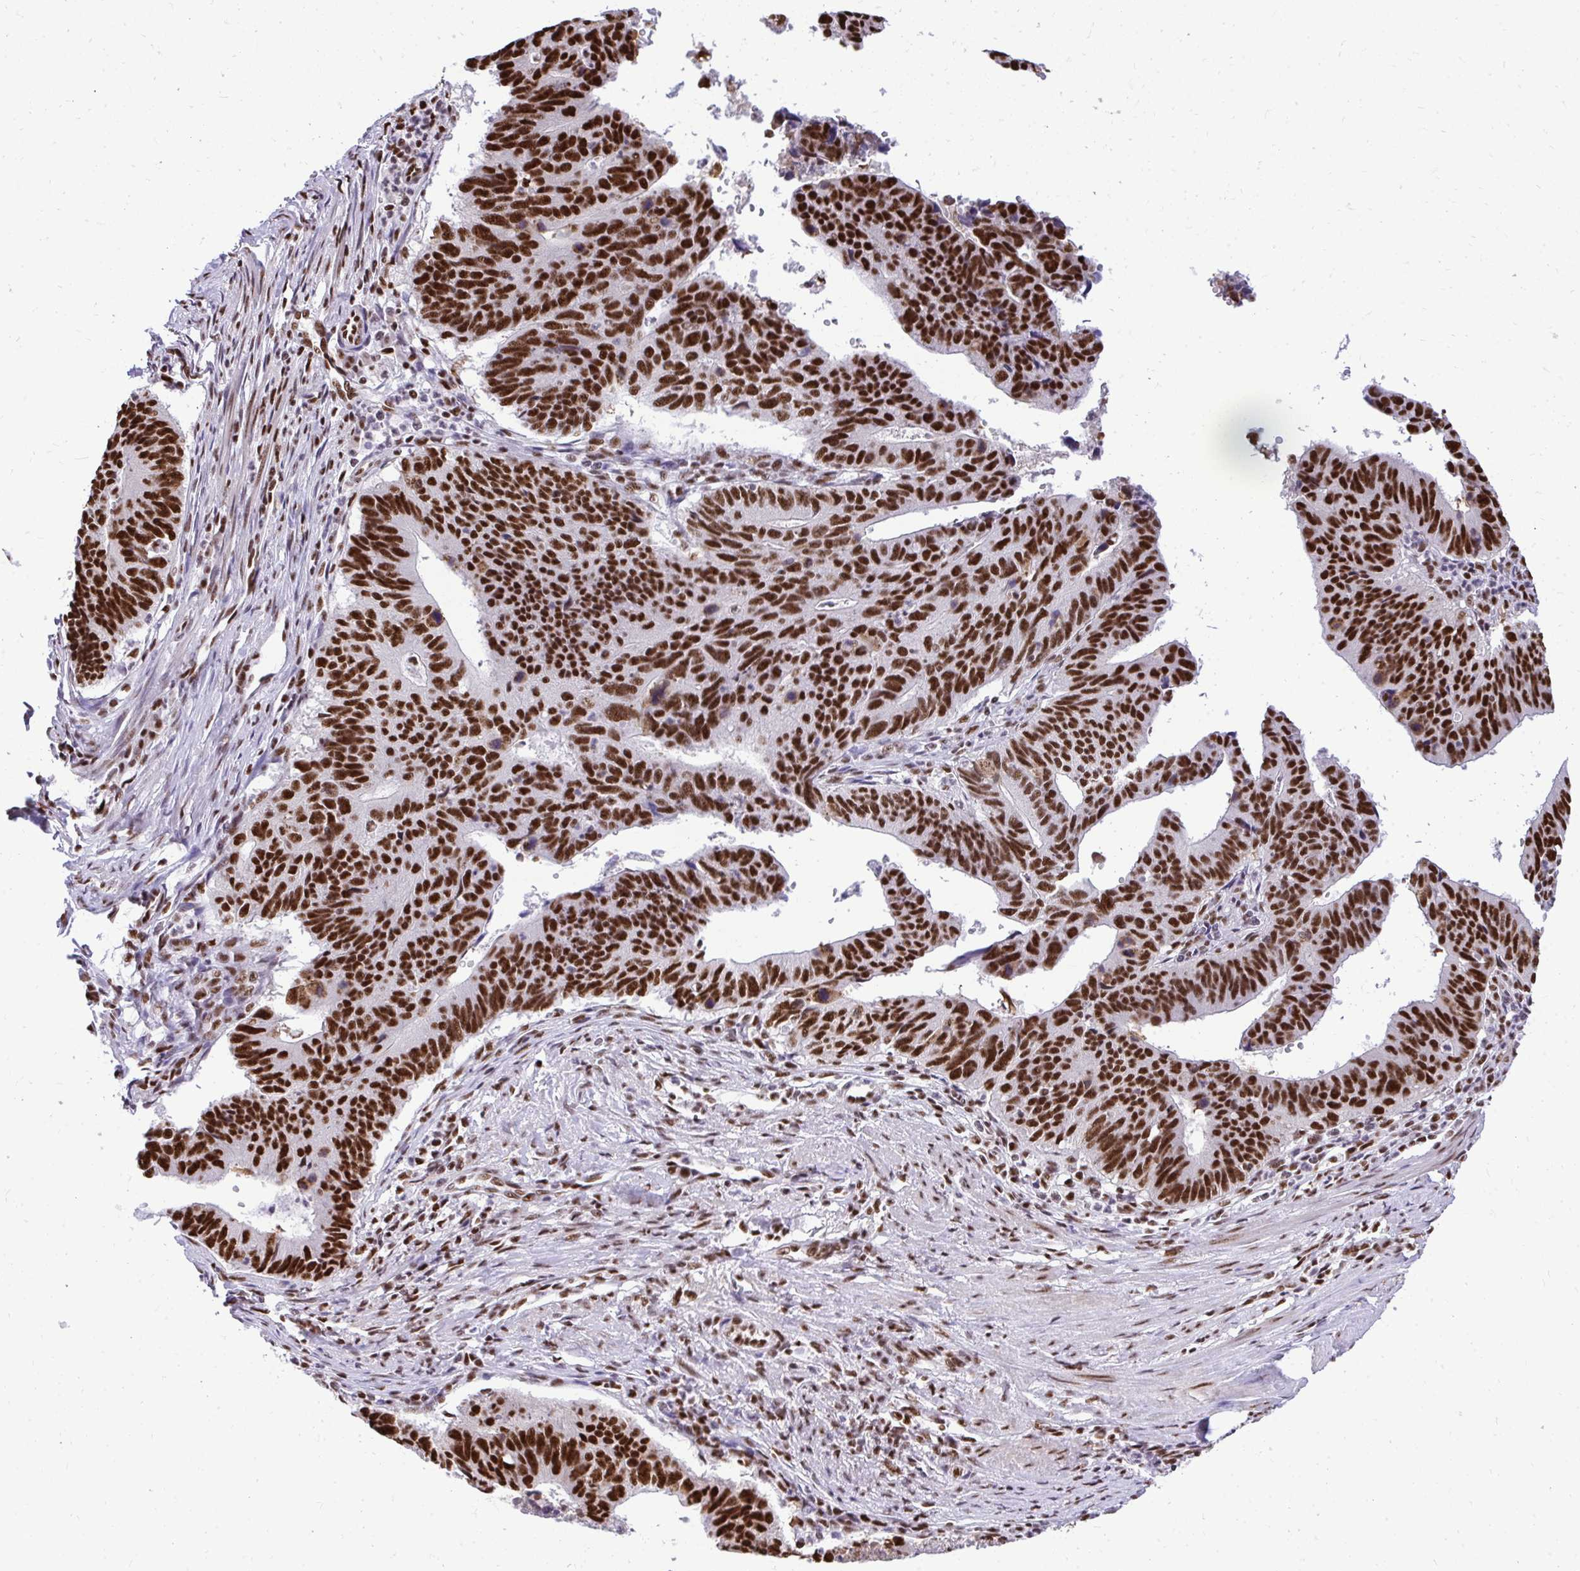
{"staining": {"intensity": "strong", "quantity": ">75%", "location": "nuclear"}, "tissue": "stomach cancer", "cell_type": "Tumor cells", "image_type": "cancer", "snomed": [{"axis": "morphology", "description": "Adenocarcinoma, NOS"}, {"axis": "topography", "description": "Stomach"}], "caption": "Tumor cells reveal strong nuclear staining in approximately >75% of cells in stomach cancer.", "gene": "PRPF19", "patient": {"sex": "male", "age": 59}}